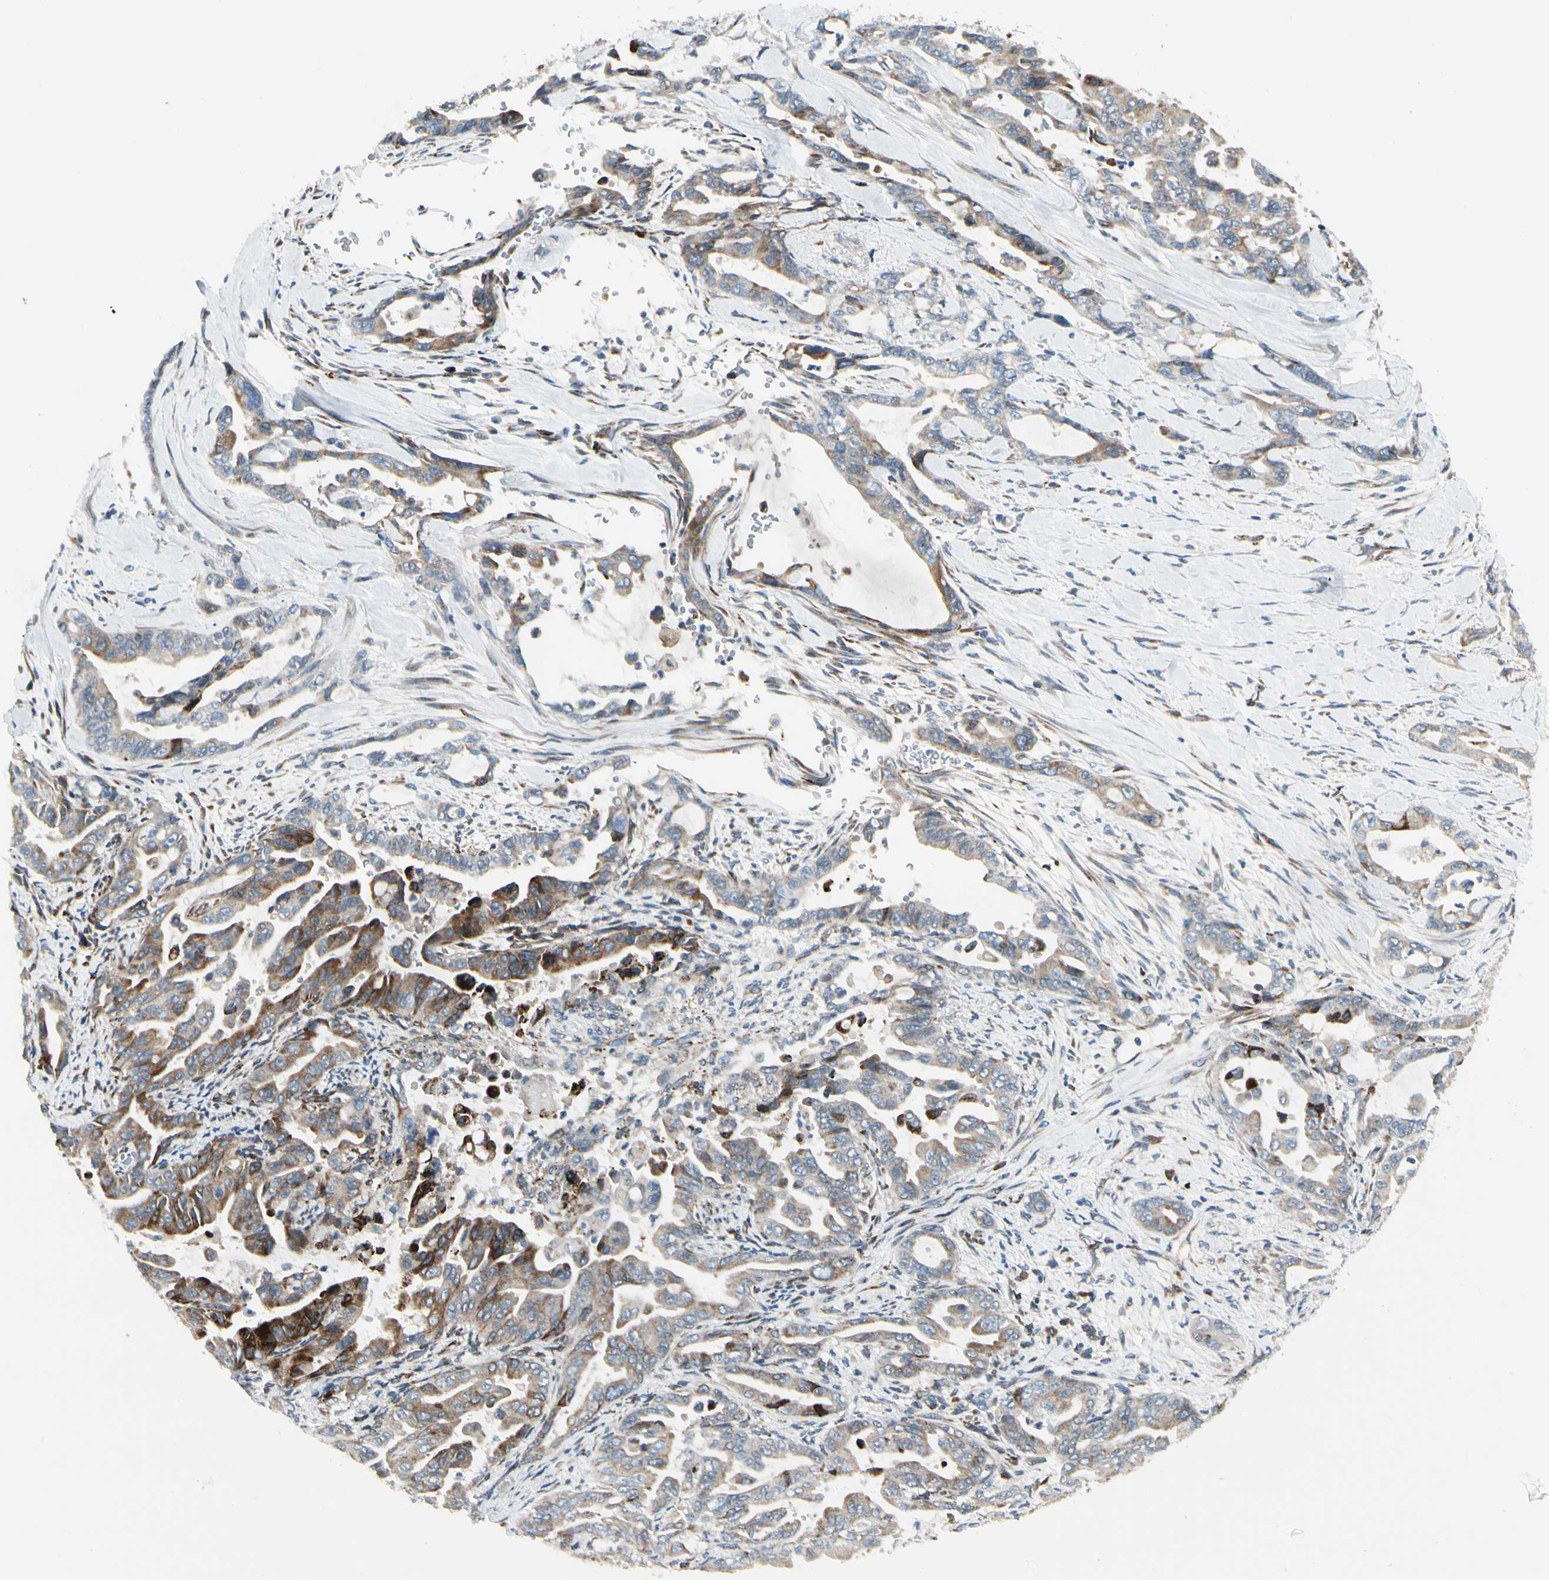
{"staining": {"intensity": "weak", "quantity": ">75%", "location": "cytoplasmic/membranous"}, "tissue": "pancreatic cancer", "cell_type": "Tumor cells", "image_type": "cancer", "snomed": [{"axis": "morphology", "description": "Adenocarcinoma, NOS"}, {"axis": "topography", "description": "Pancreas"}], "caption": "Tumor cells demonstrate weak cytoplasmic/membranous positivity in about >75% of cells in adenocarcinoma (pancreatic).", "gene": "MRPL9", "patient": {"sex": "male", "age": 70}}